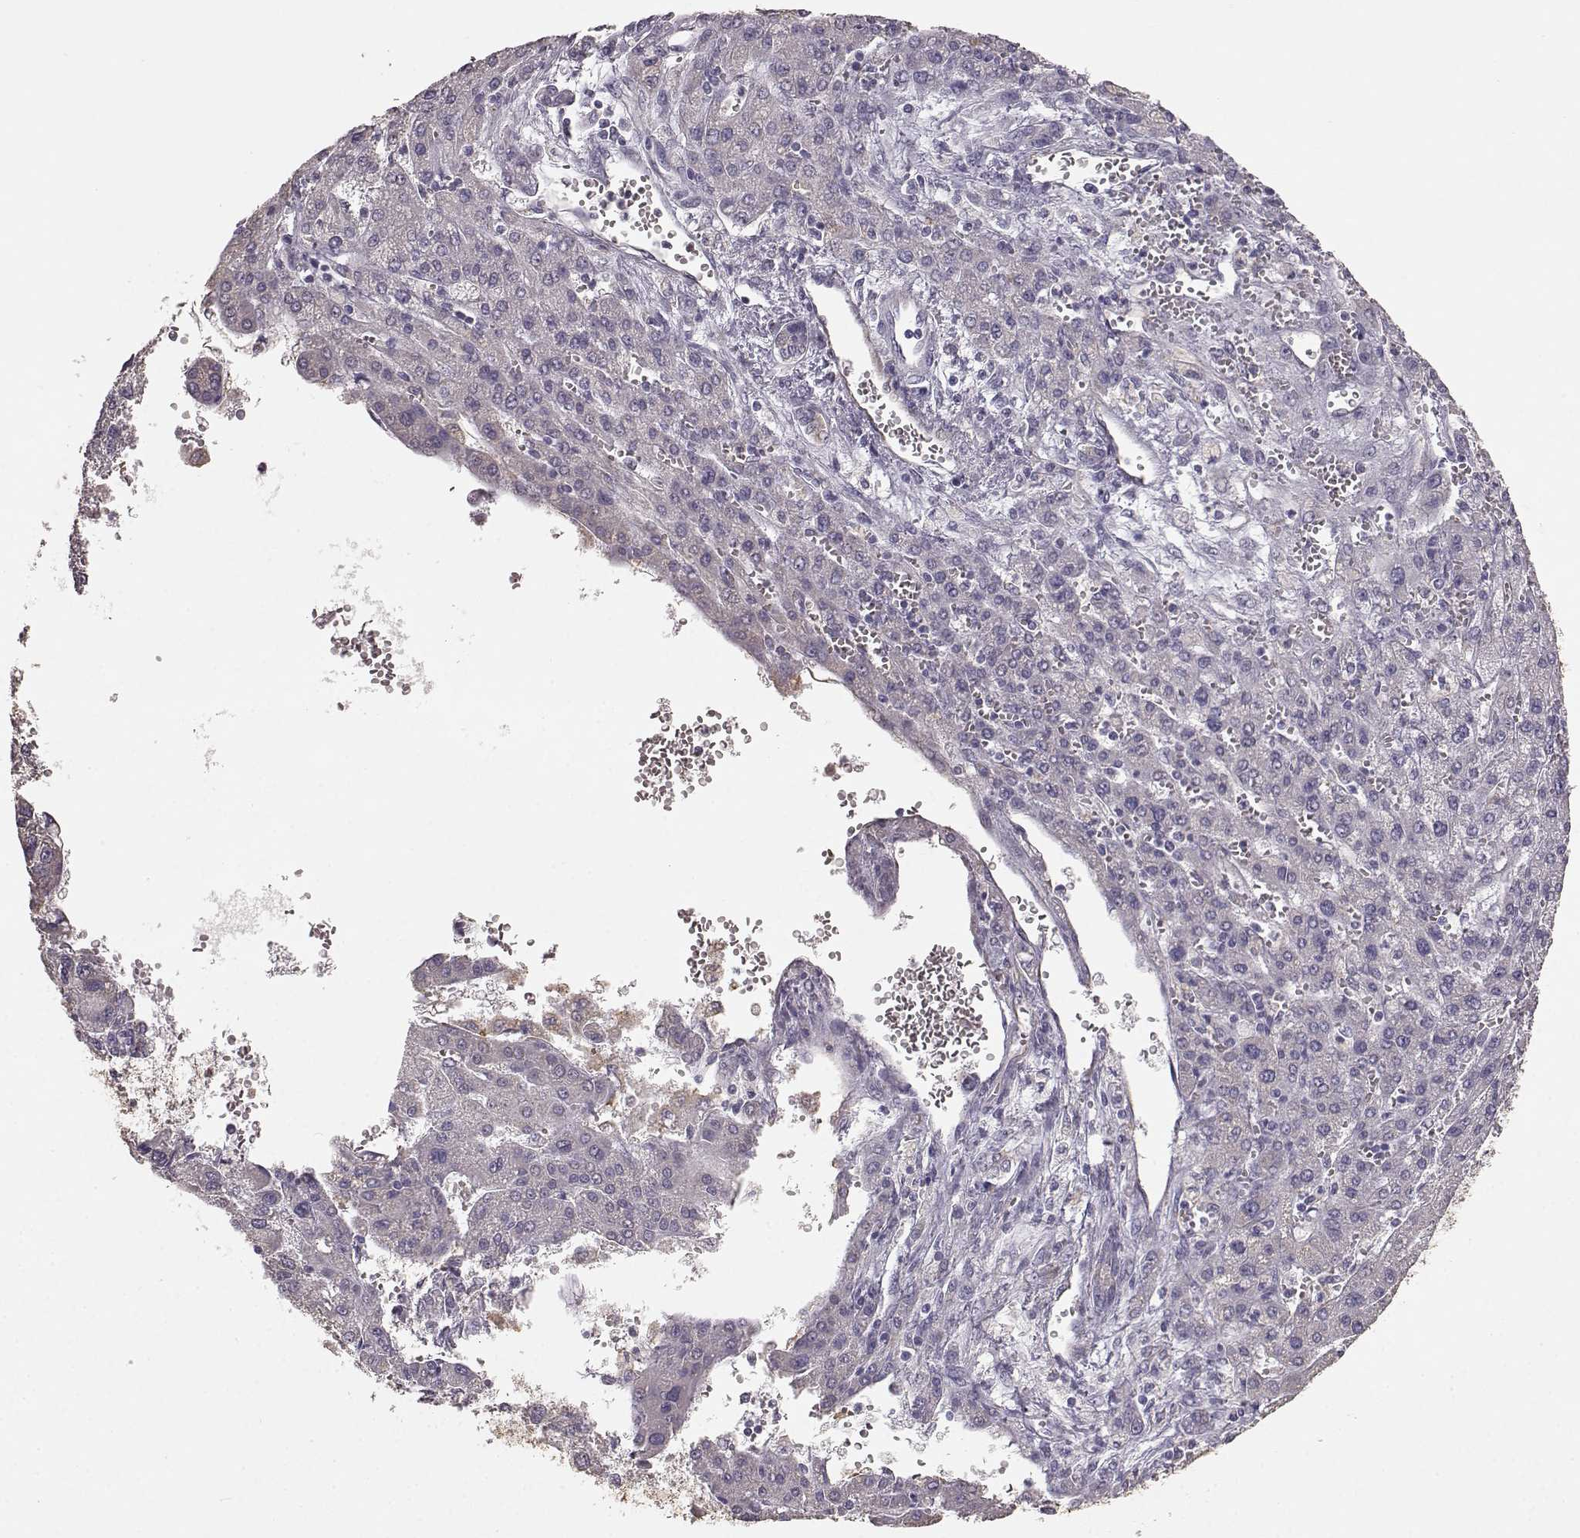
{"staining": {"intensity": "negative", "quantity": "none", "location": "none"}, "tissue": "liver cancer", "cell_type": "Tumor cells", "image_type": "cancer", "snomed": [{"axis": "morphology", "description": "Carcinoma, Hepatocellular, NOS"}, {"axis": "topography", "description": "Liver"}], "caption": "Immunohistochemistry (IHC) of human liver cancer (hepatocellular carcinoma) exhibits no staining in tumor cells.", "gene": "GABRG3", "patient": {"sex": "female", "age": 70}}